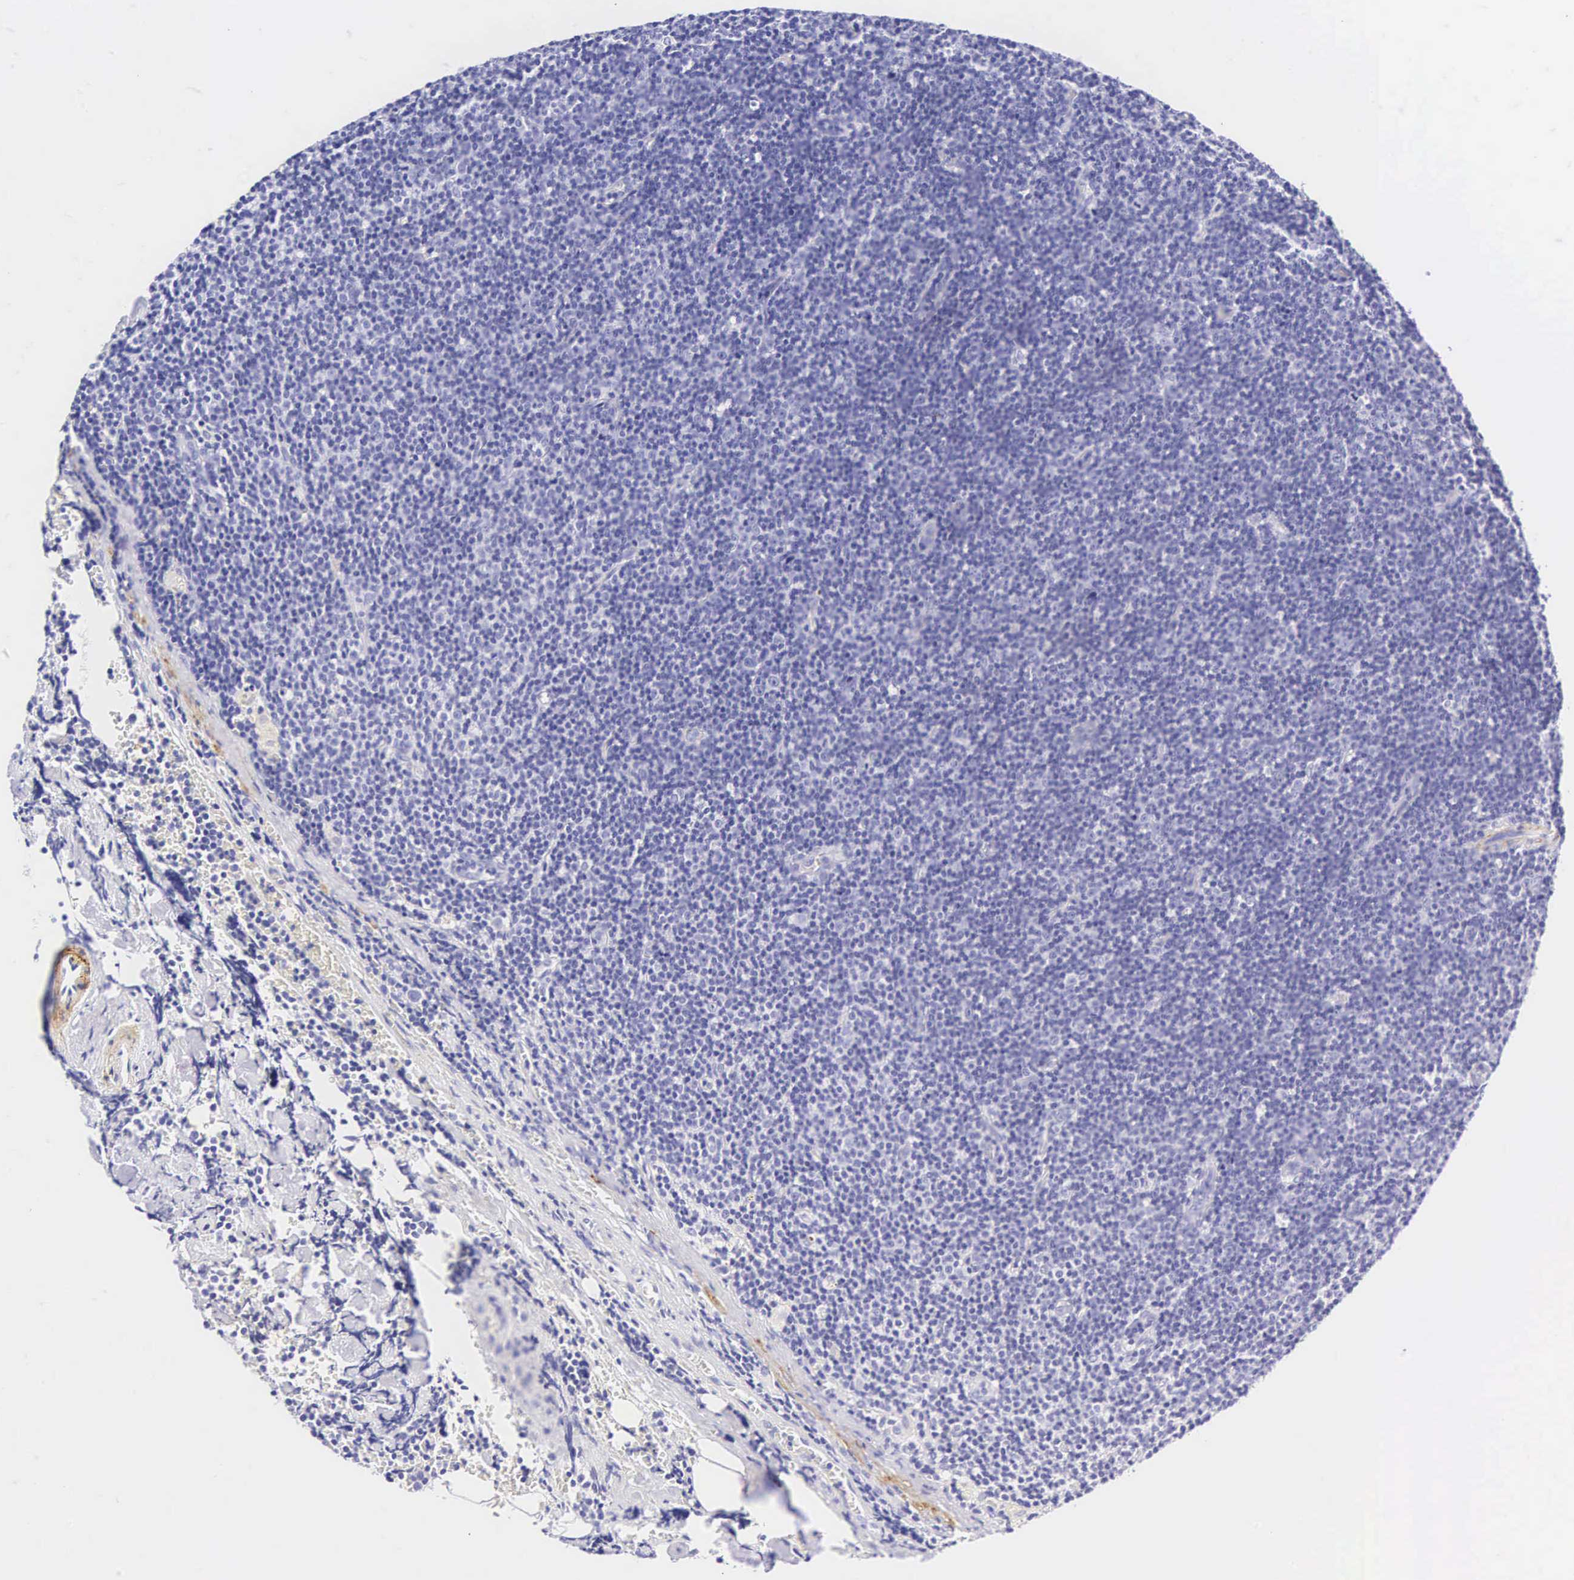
{"staining": {"intensity": "negative", "quantity": "none", "location": "none"}, "tissue": "lymphoma", "cell_type": "Tumor cells", "image_type": "cancer", "snomed": [{"axis": "morphology", "description": "Malignant lymphoma, non-Hodgkin's type, Low grade"}, {"axis": "topography", "description": "Lymph node"}], "caption": "IHC image of malignant lymphoma, non-Hodgkin's type (low-grade) stained for a protein (brown), which shows no staining in tumor cells. (Immunohistochemistry (ihc), brightfield microscopy, high magnification).", "gene": "CALD1", "patient": {"sex": "male", "age": 57}}